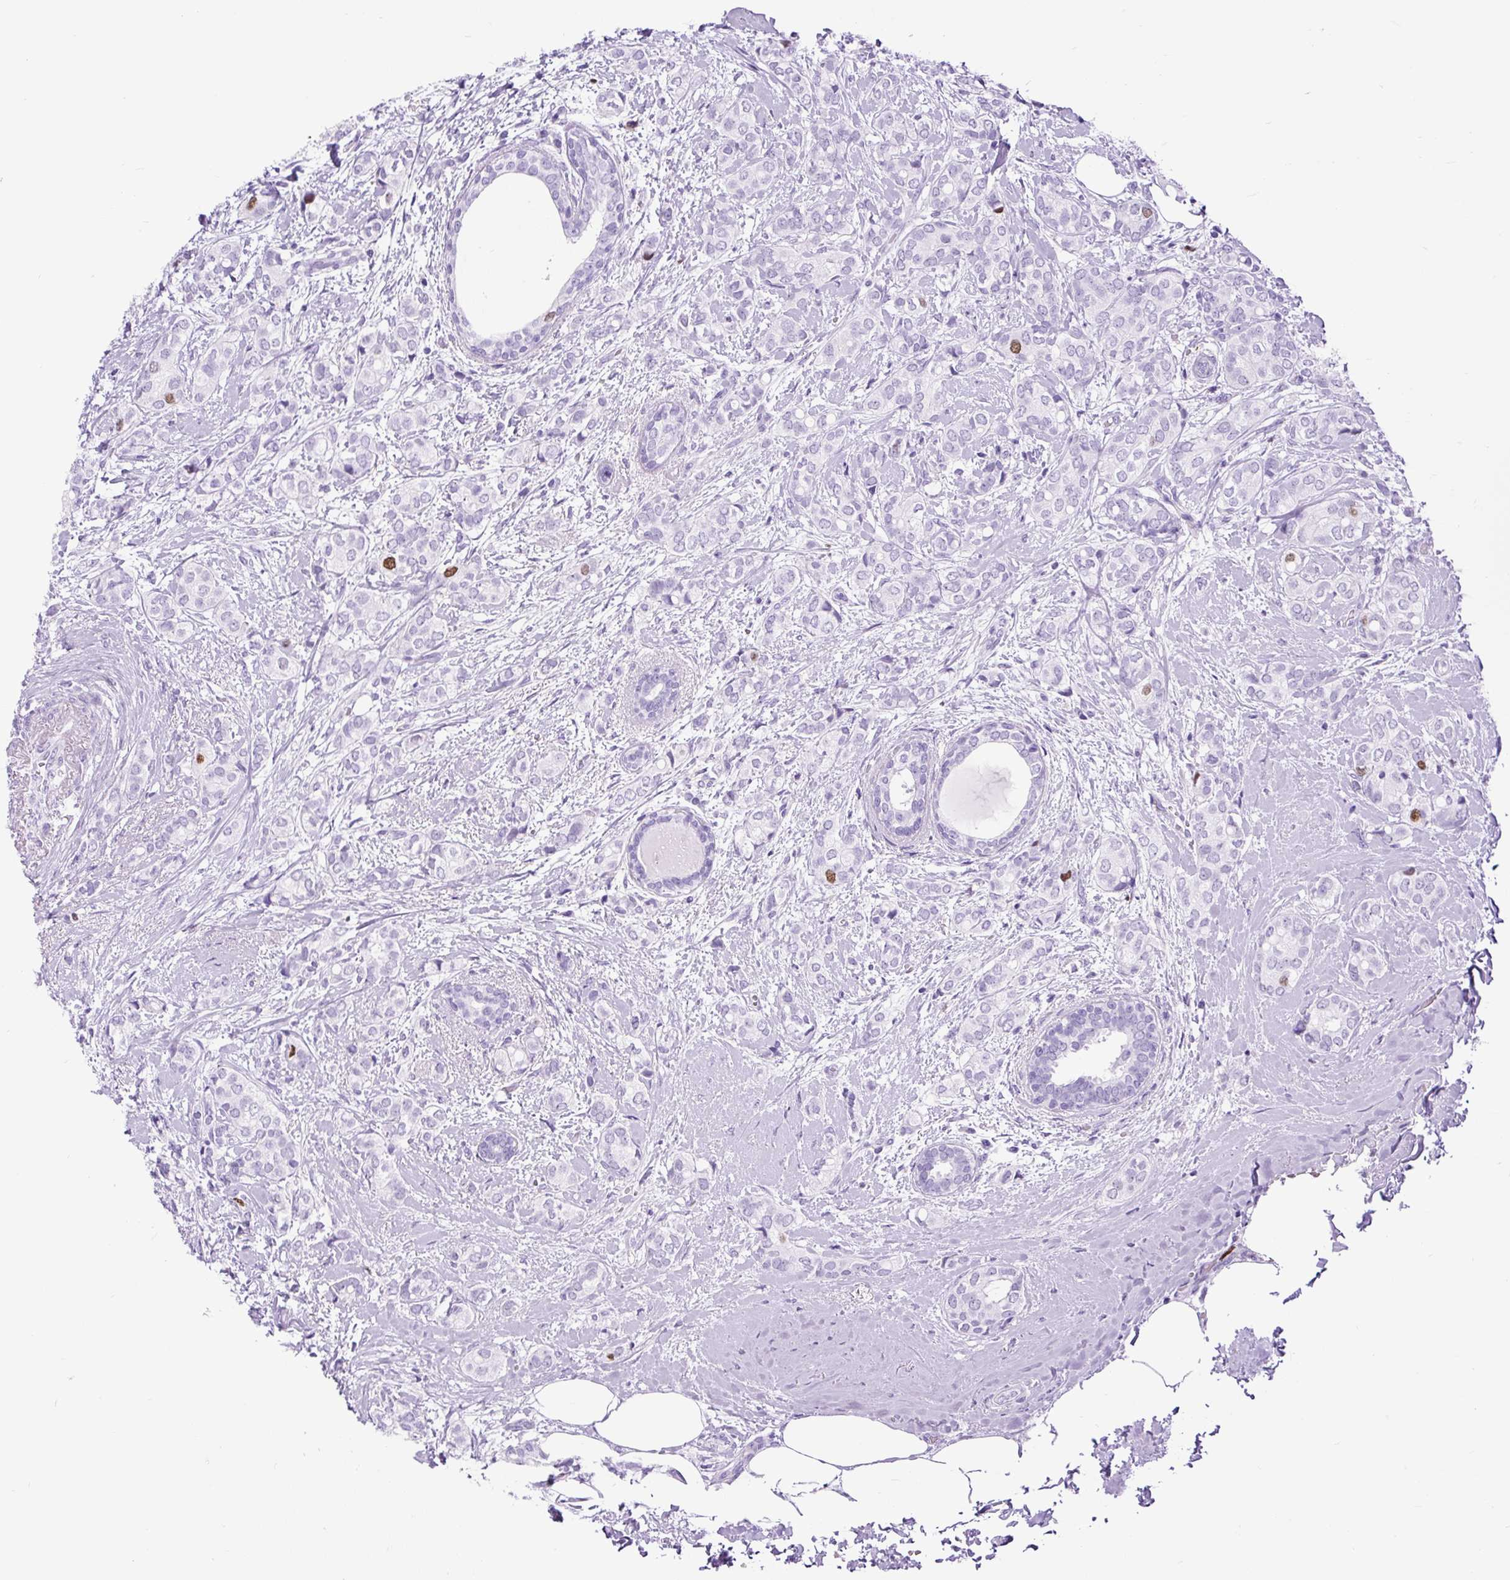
{"staining": {"intensity": "moderate", "quantity": "<25%", "location": "nuclear"}, "tissue": "breast cancer", "cell_type": "Tumor cells", "image_type": "cancer", "snomed": [{"axis": "morphology", "description": "Duct carcinoma"}, {"axis": "topography", "description": "Breast"}], "caption": "Immunohistochemistry histopathology image of neoplastic tissue: breast cancer (infiltrating ductal carcinoma) stained using IHC shows low levels of moderate protein expression localized specifically in the nuclear of tumor cells, appearing as a nuclear brown color.", "gene": "RACGAP1", "patient": {"sex": "female", "age": 73}}